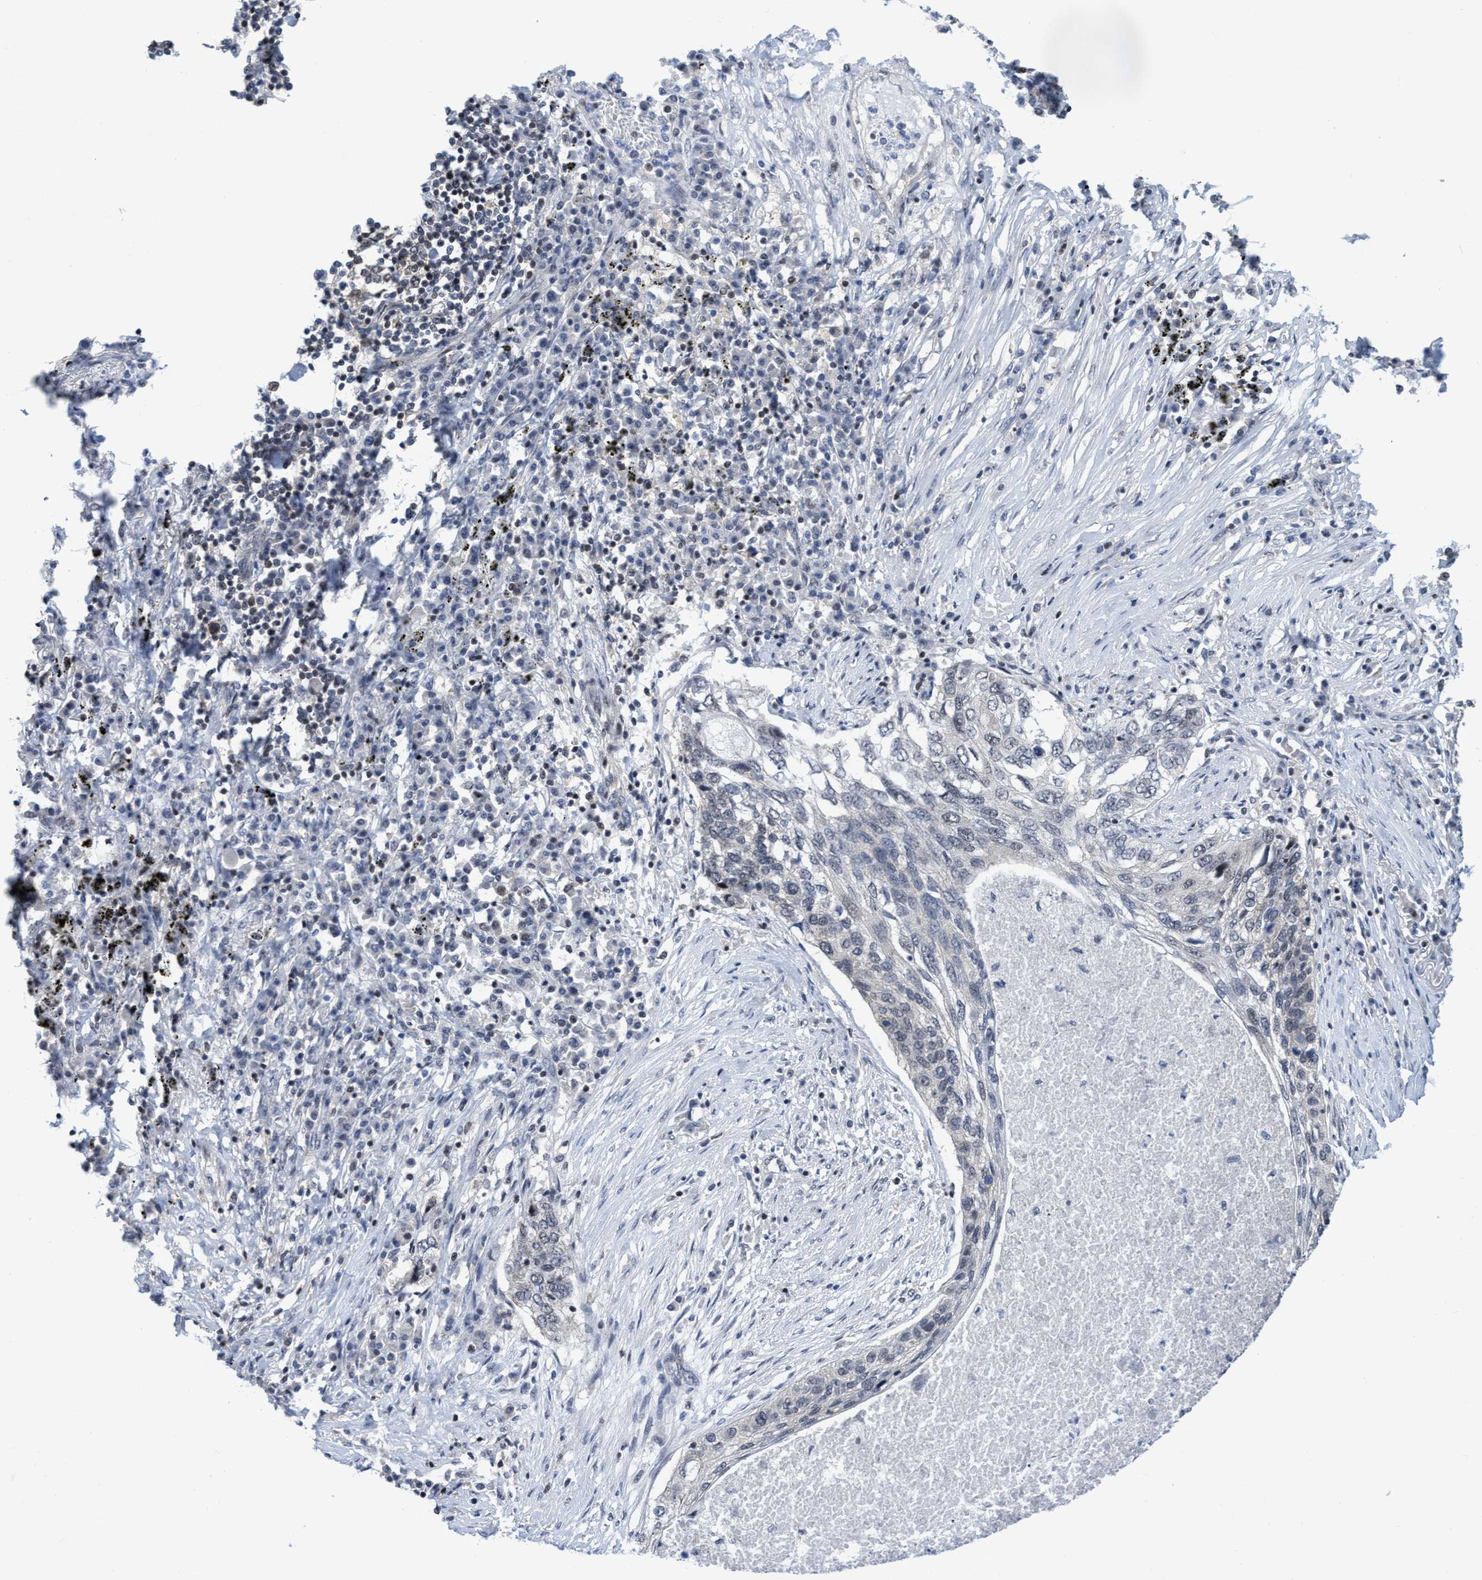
{"staining": {"intensity": "negative", "quantity": "none", "location": "none"}, "tissue": "lung cancer", "cell_type": "Tumor cells", "image_type": "cancer", "snomed": [{"axis": "morphology", "description": "Squamous cell carcinoma, NOS"}, {"axis": "topography", "description": "Lung"}], "caption": "Tumor cells show no significant positivity in lung squamous cell carcinoma.", "gene": "C9orf78", "patient": {"sex": "female", "age": 63}}